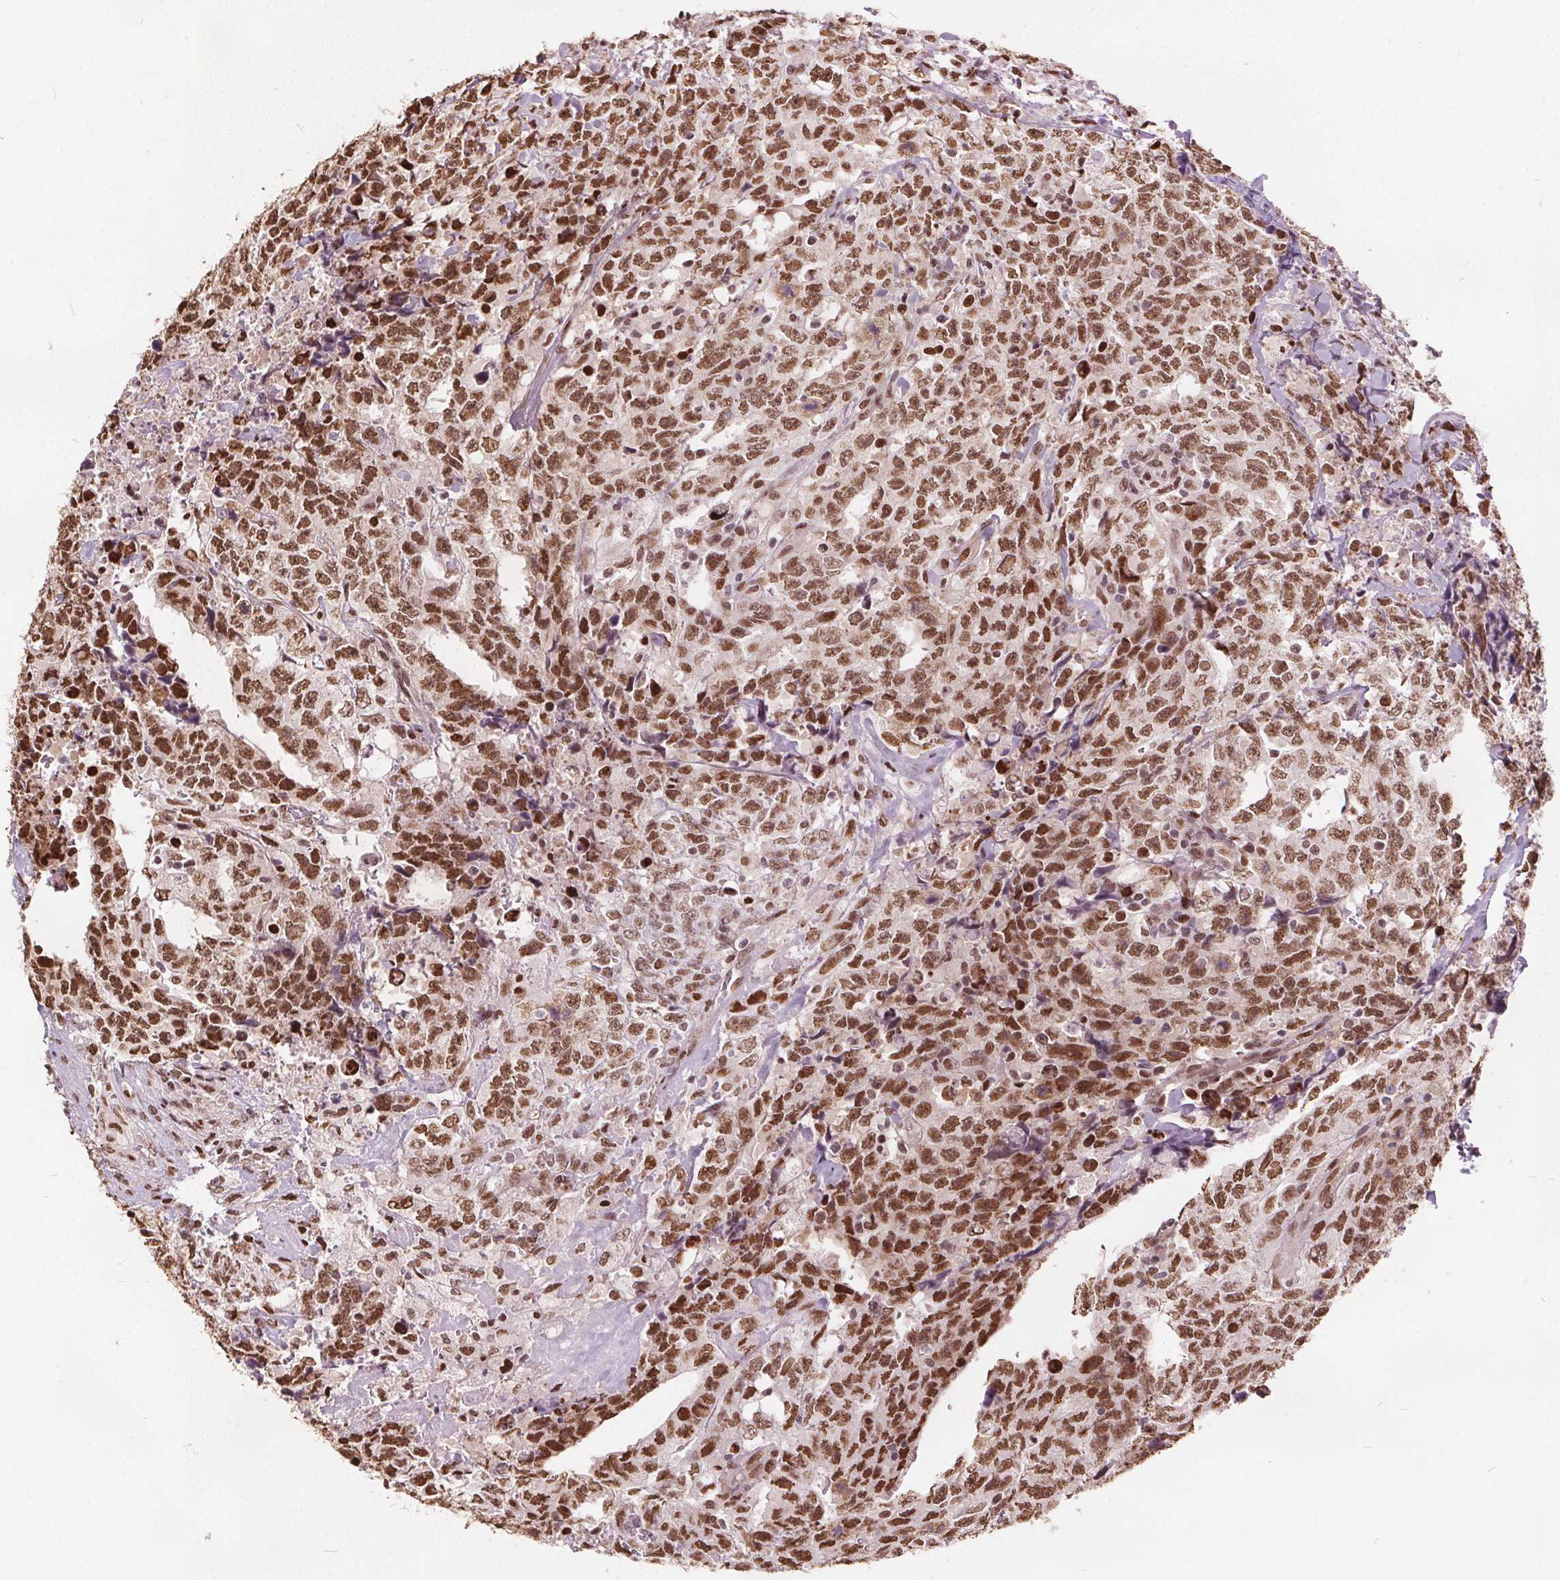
{"staining": {"intensity": "moderate", "quantity": ">75%", "location": "nuclear"}, "tissue": "testis cancer", "cell_type": "Tumor cells", "image_type": "cancer", "snomed": [{"axis": "morphology", "description": "Carcinoma, Embryonal, NOS"}, {"axis": "topography", "description": "Testis"}], "caption": "IHC (DAB) staining of embryonal carcinoma (testis) demonstrates moderate nuclear protein positivity in approximately >75% of tumor cells. (DAB IHC with brightfield microscopy, high magnification).", "gene": "ISLR2", "patient": {"sex": "male", "age": 24}}